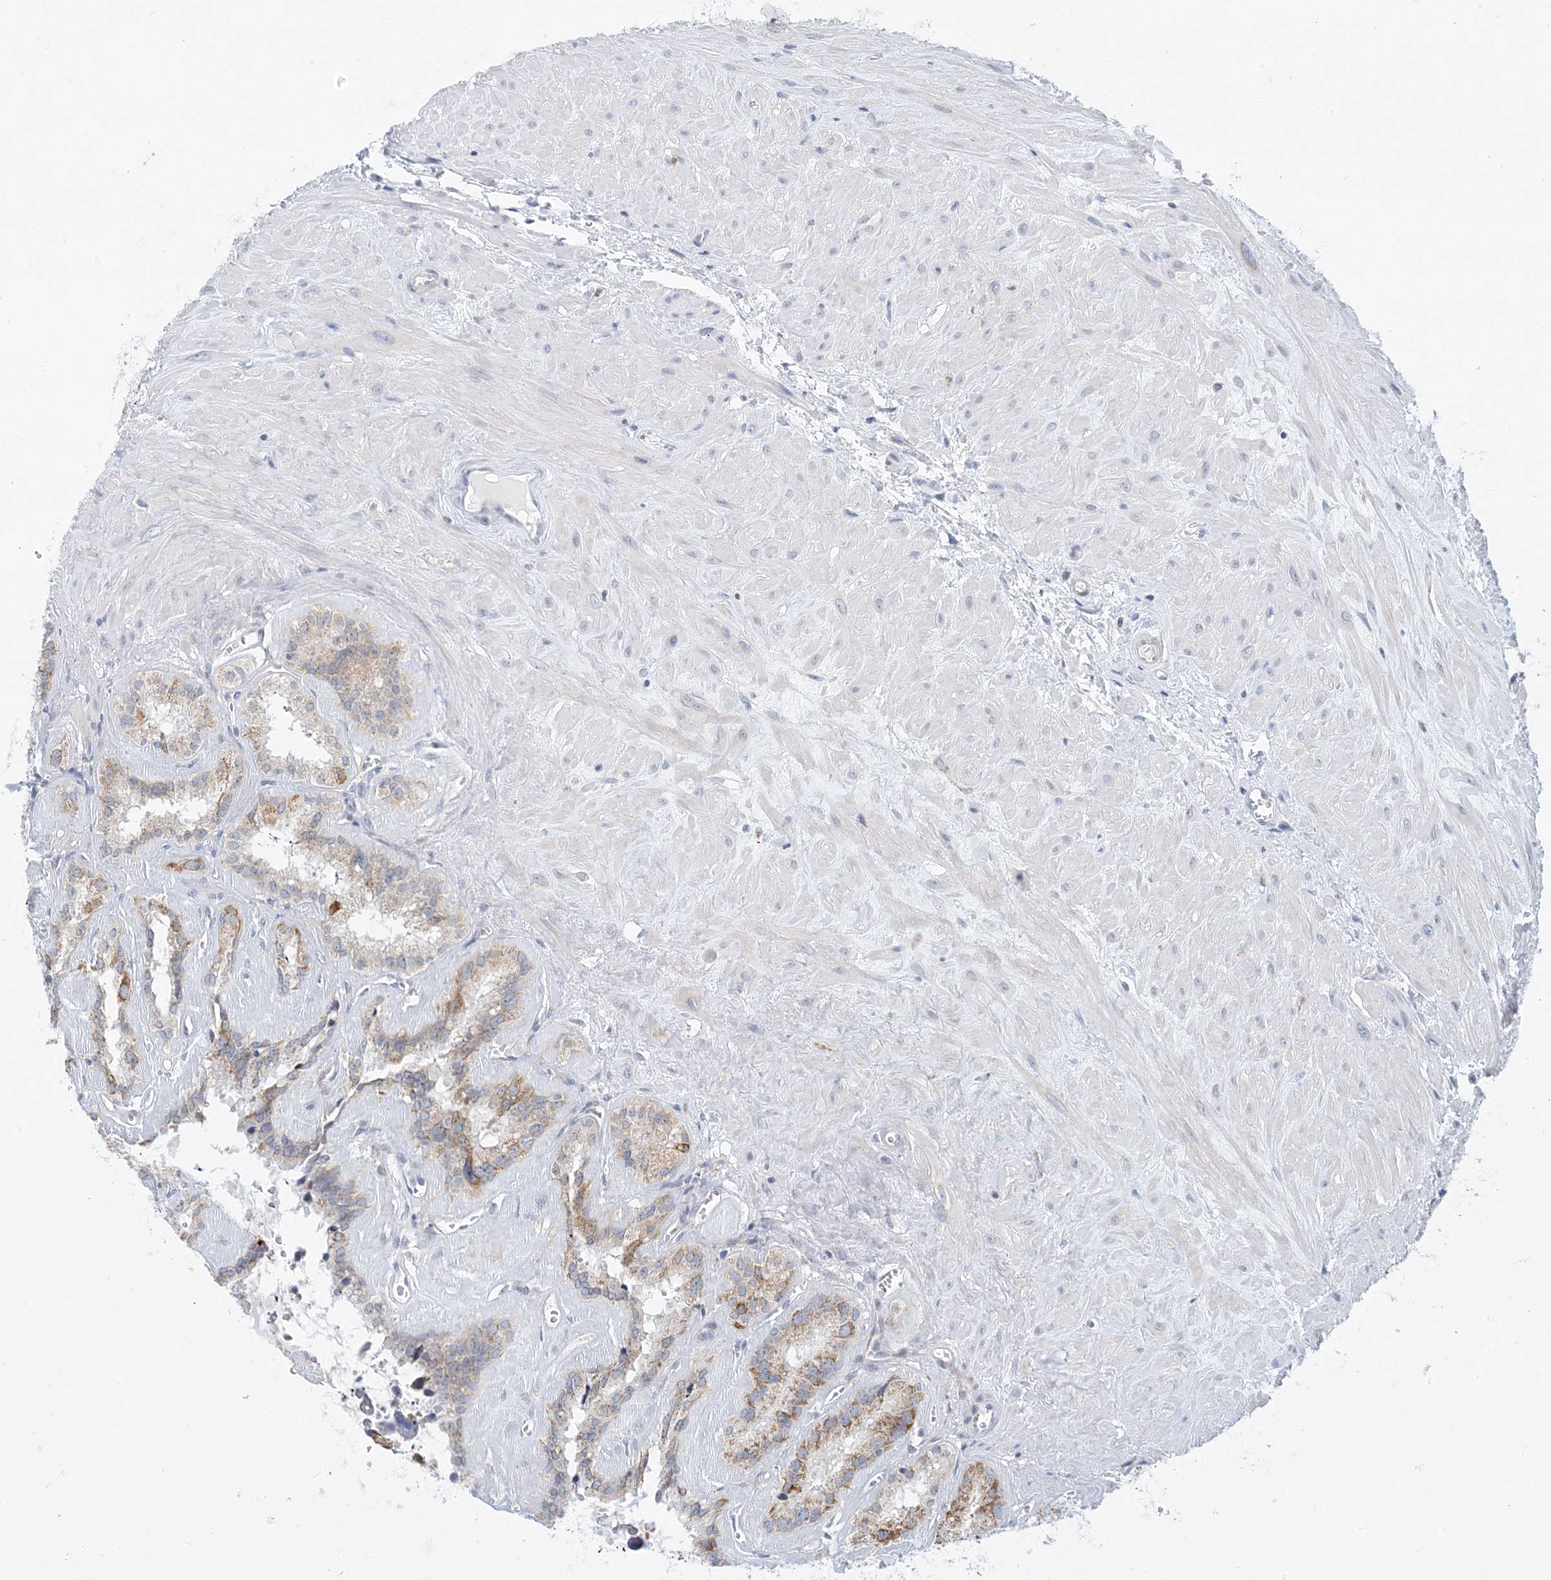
{"staining": {"intensity": "strong", "quantity": "25%-75%", "location": "cytoplasmic/membranous"}, "tissue": "seminal vesicle", "cell_type": "Glandular cells", "image_type": "normal", "snomed": [{"axis": "morphology", "description": "Normal tissue, NOS"}, {"axis": "topography", "description": "Prostate"}, {"axis": "topography", "description": "Seminal veicle"}], "caption": "This histopathology image demonstrates IHC staining of normal seminal vesicle, with high strong cytoplasmic/membranous expression in about 25%-75% of glandular cells.", "gene": "BDH1", "patient": {"sex": "male", "age": 59}}